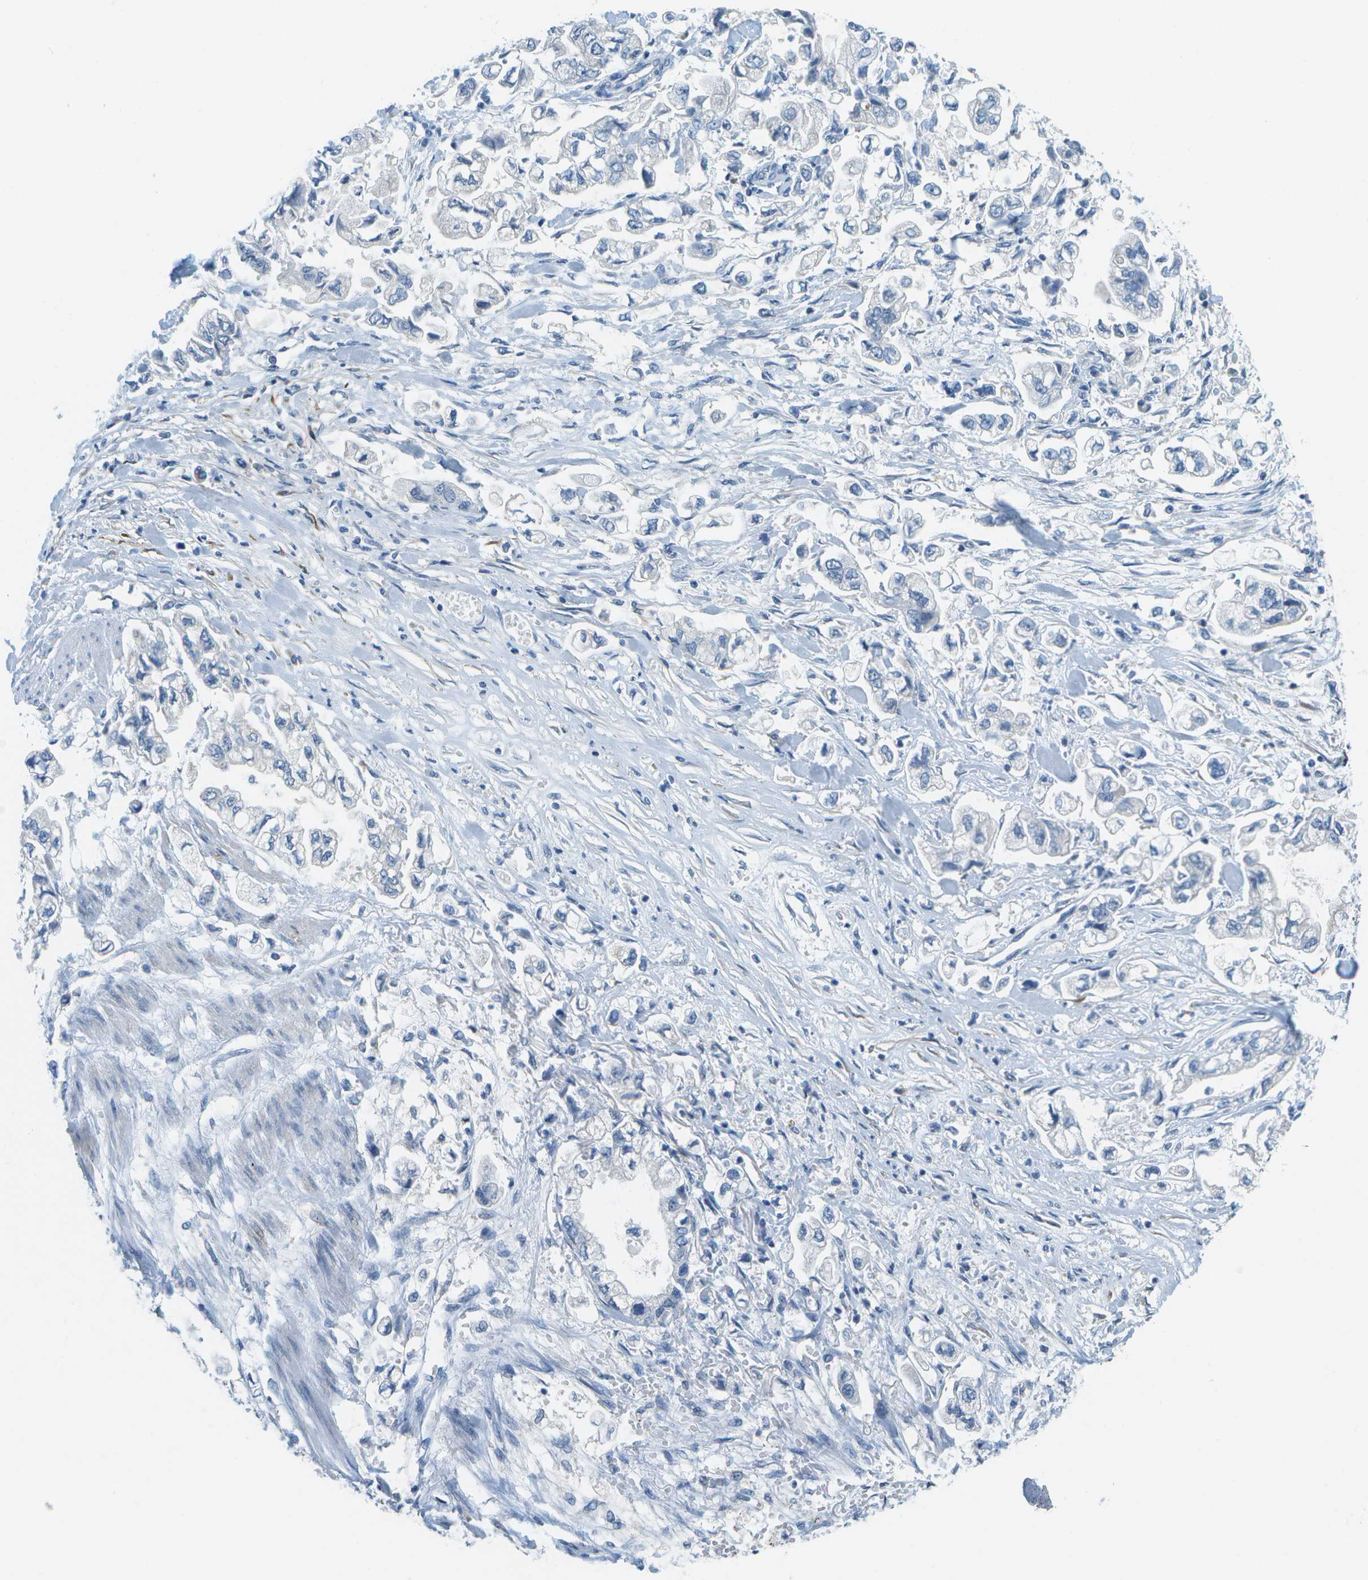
{"staining": {"intensity": "negative", "quantity": "none", "location": "none"}, "tissue": "stomach cancer", "cell_type": "Tumor cells", "image_type": "cancer", "snomed": [{"axis": "morphology", "description": "Normal tissue, NOS"}, {"axis": "morphology", "description": "Adenocarcinoma, NOS"}, {"axis": "topography", "description": "Stomach"}], "caption": "Immunohistochemical staining of human stomach cancer reveals no significant positivity in tumor cells.", "gene": "PTGIS", "patient": {"sex": "male", "age": 62}}